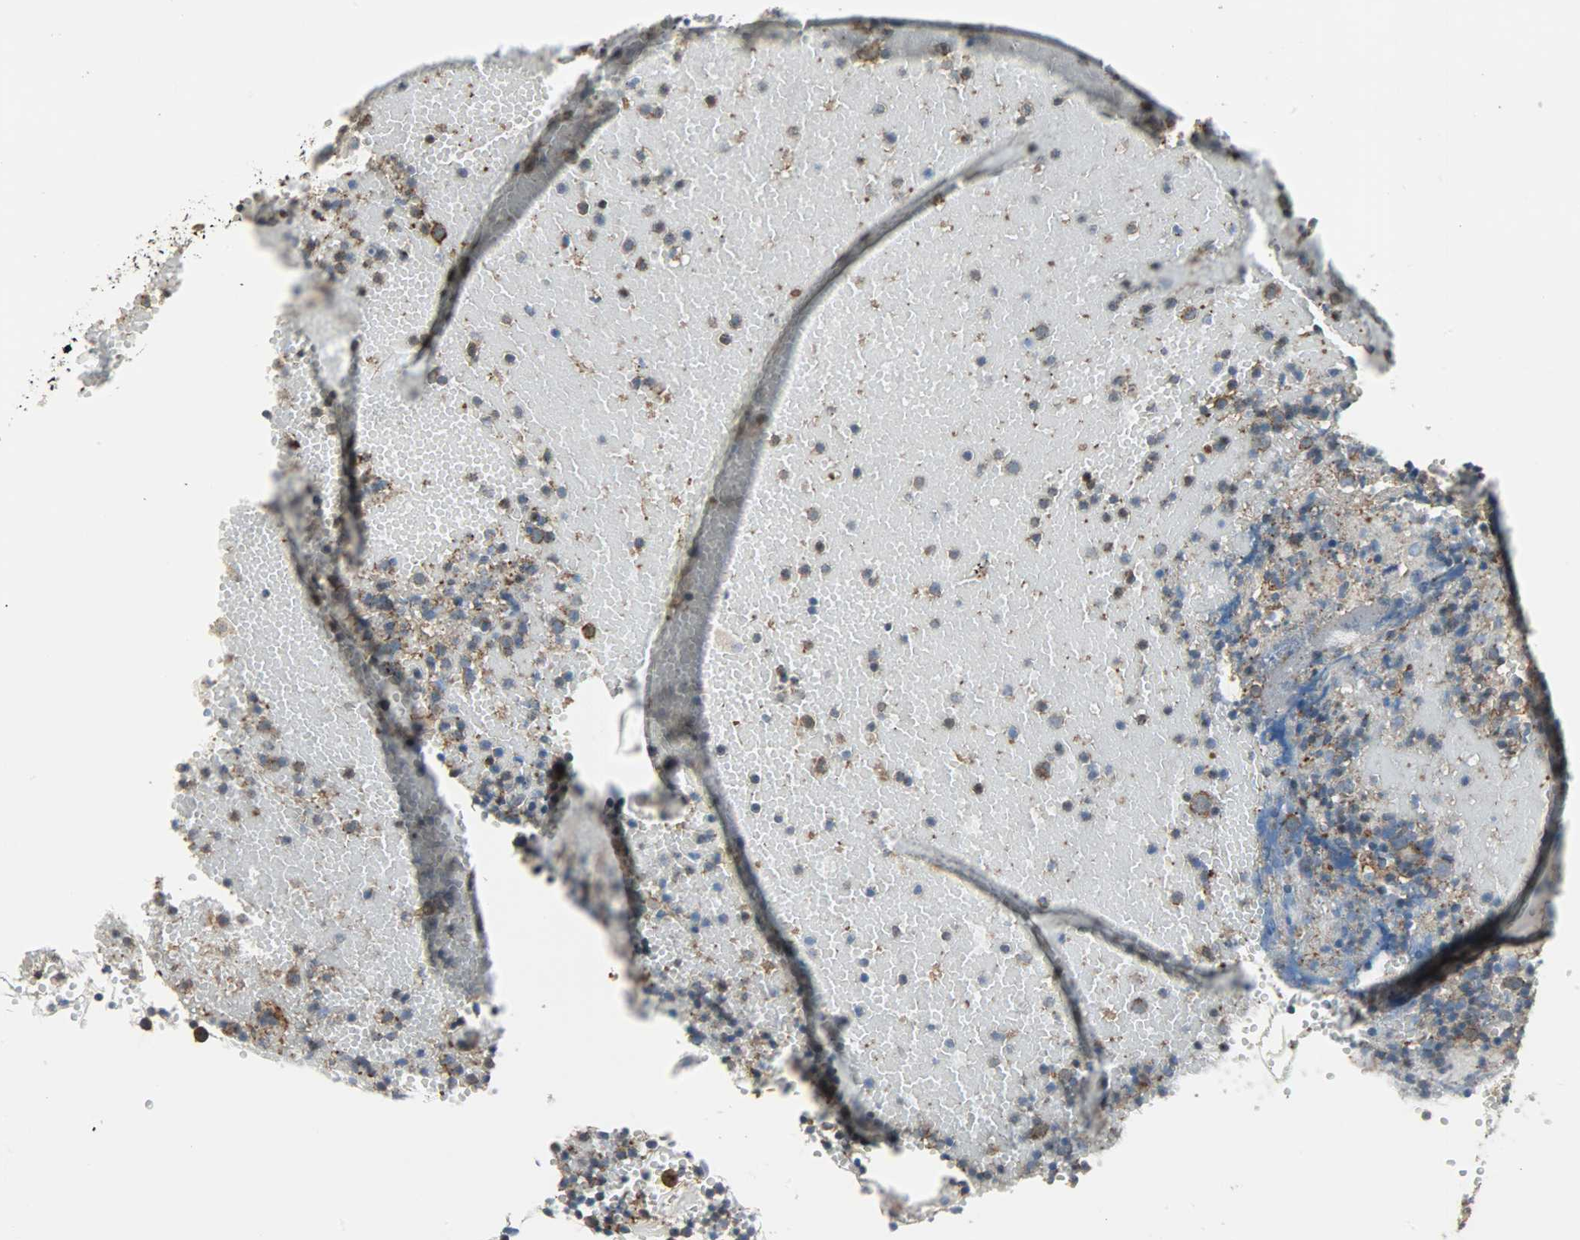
{"staining": {"intensity": "moderate", "quantity": ">75%", "location": "cytoplasmic/membranous"}, "tissue": "tonsil", "cell_type": "Germinal center cells", "image_type": "normal", "snomed": [{"axis": "morphology", "description": "Normal tissue, NOS"}, {"axis": "topography", "description": "Tonsil"}], "caption": "IHC of unremarkable human tonsil displays medium levels of moderate cytoplasmic/membranous positivity in approximately >75% of germinal center cells.", "gene": "DNAJA4", "patient": {"sex": "female", "age": 40}}